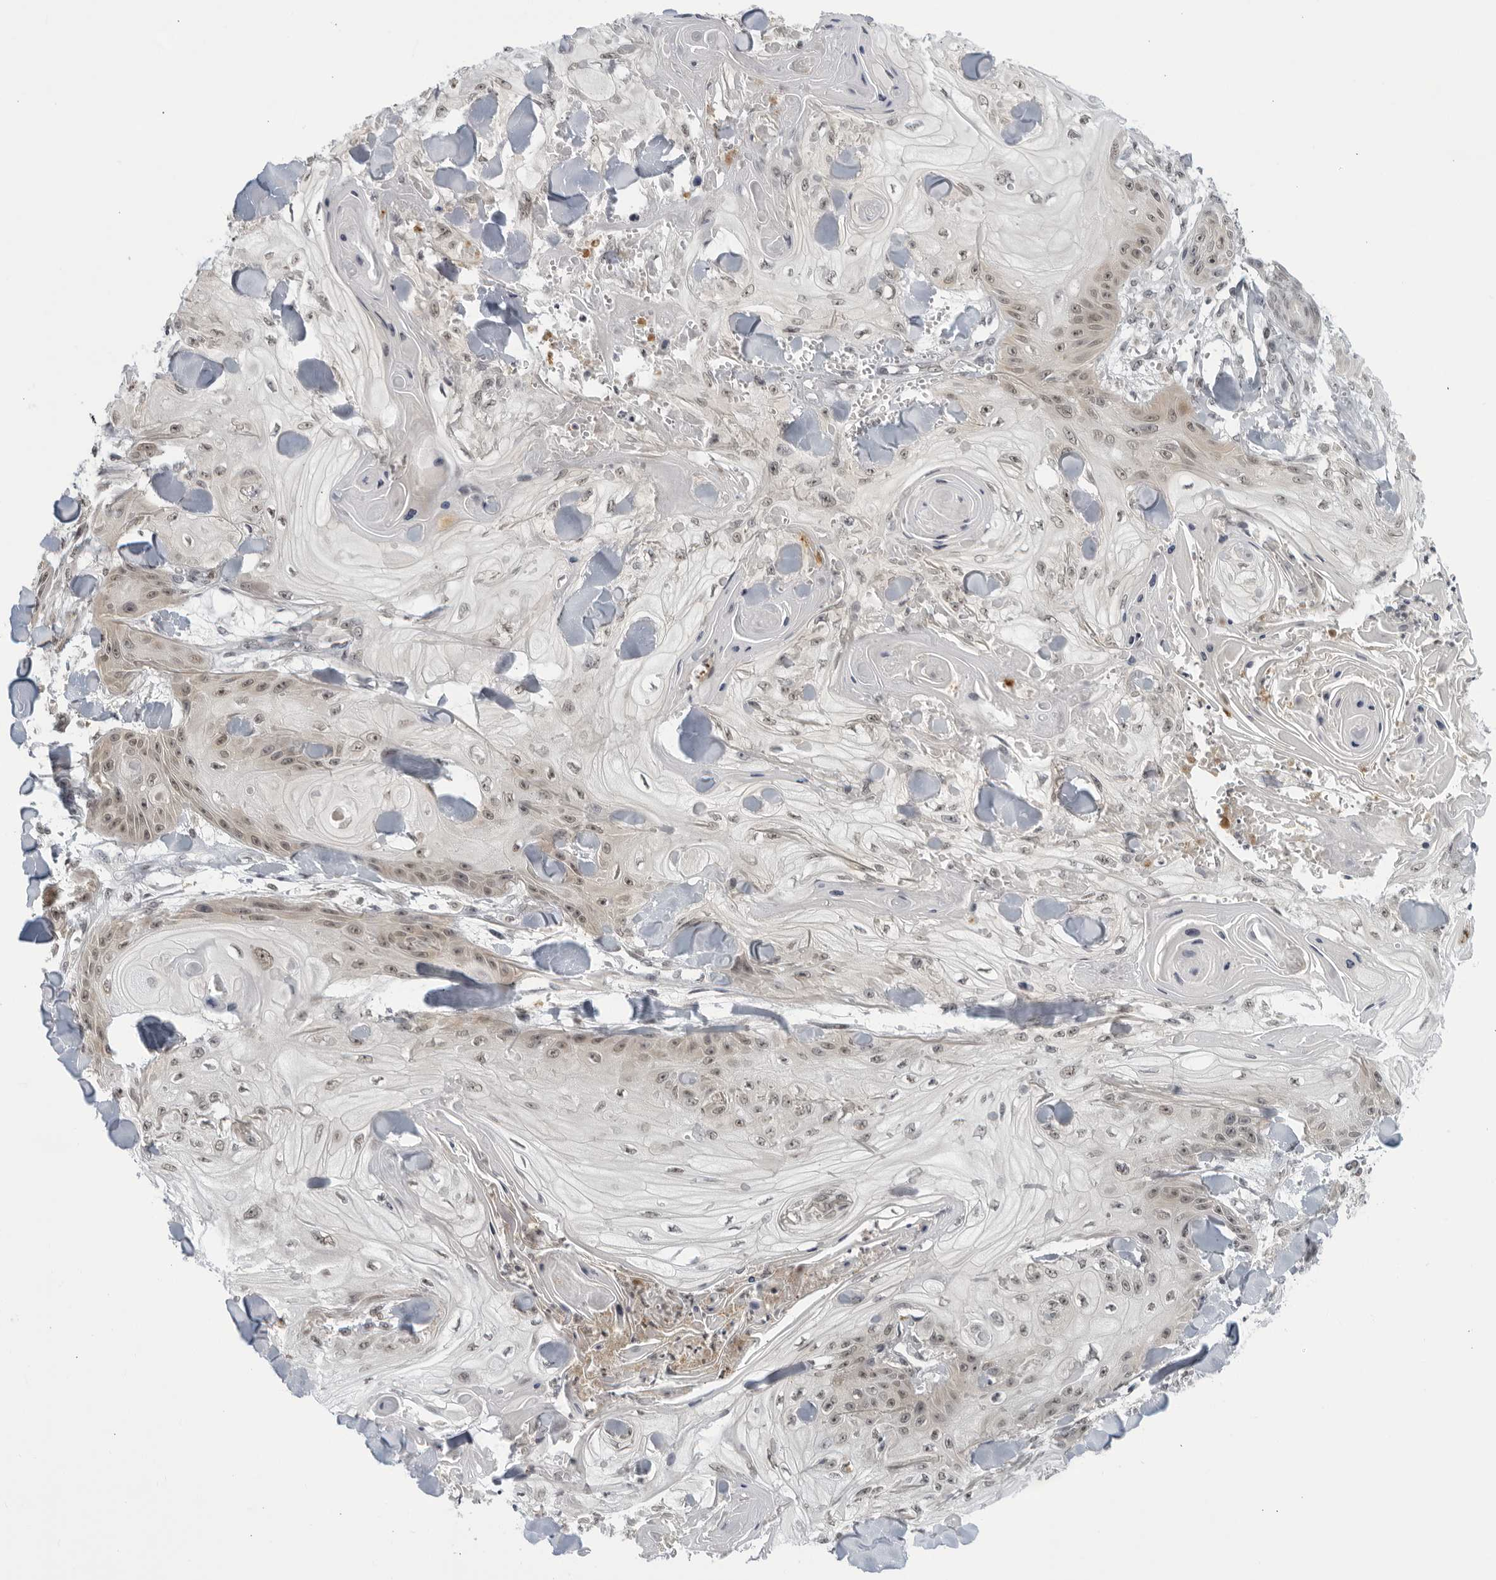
{"staining": {"intensity": "weak", "quantity": ">75%", "location": "nuclear"}, "tissue": "skin cancer", "cell_type": "Tumor cells", "image_type": "cancer", "snomed": [{"axis": "morphology", "description": "Squamous cell carcinoma, NOS"}, {"axis": "topography", "description": "Skin"}], "caption": "A high-resolution histopathology image shows immunohistochemistry staining of skin cancer (squamous cell carcinoma), which exhibits weak nuclear staining in approximately >75% of tumor cells. (Brightfield microscopy of DAB IHC at high magnification).", "gene": "CC2D1B", "patient": {"sex": "male", "age": 74}}